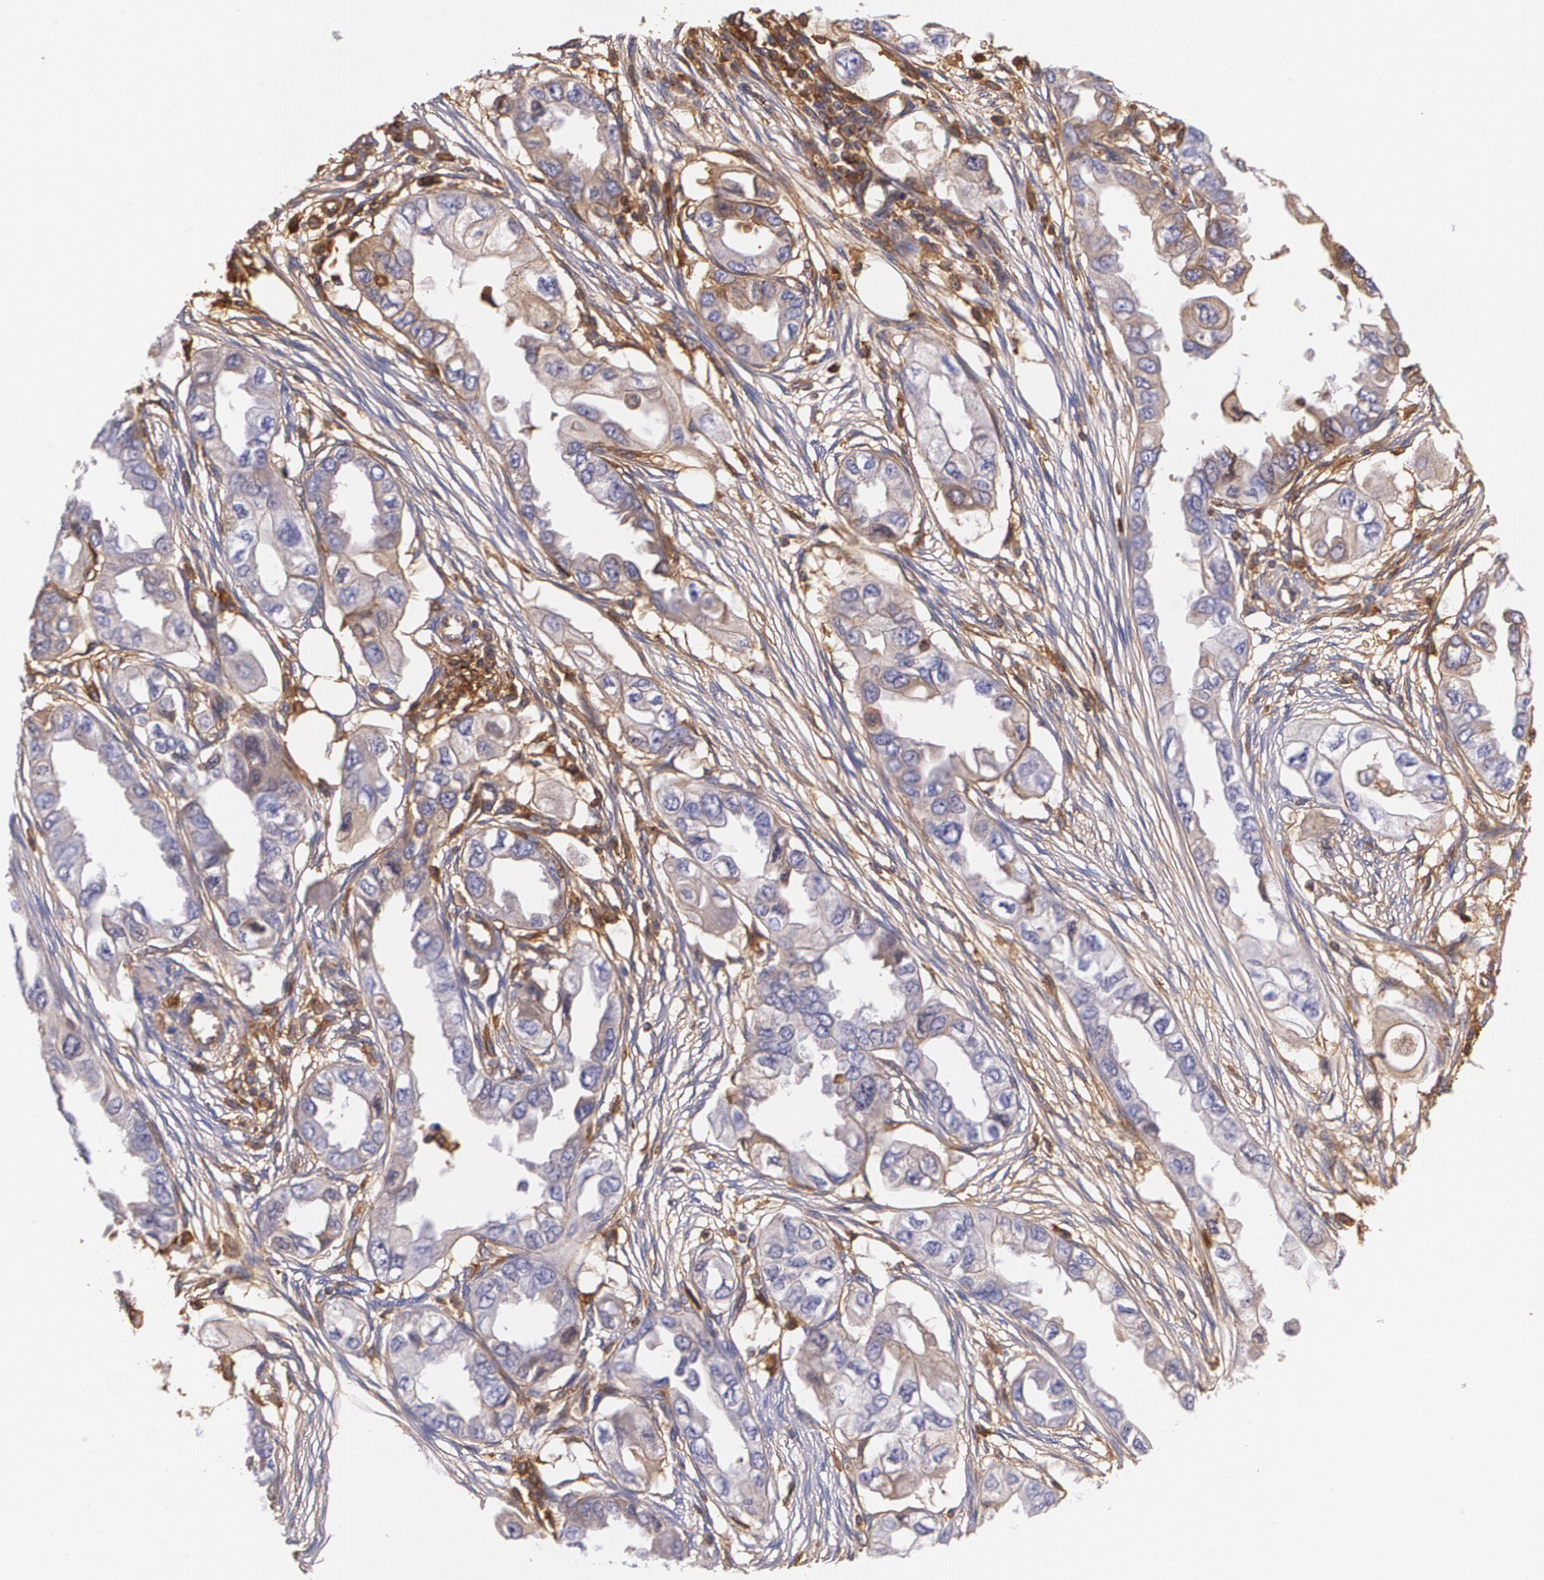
{"staining": {"intensity": "weak", "quantity": "<25%", "location": "cytoplasmic/membranous"}, "tissue": "endometrial cancer", "cell_type": "Tumor cells", "image_type": "cancer", "snomed": [{"axis": "morphology", "description": "Adenocarcinoma, NOS"}, {"axis": "topography", "description": "Endometrium"}], "caption": "Immunohistochemical staining of endometrial adenocarcinoma exhibits no significant staining in tumor cells. (DAB immunohistochemistry (IHC) with hematoxylin counter stain).", "gene": "B2M", "patient": {"sex": "female", "age": 67}}